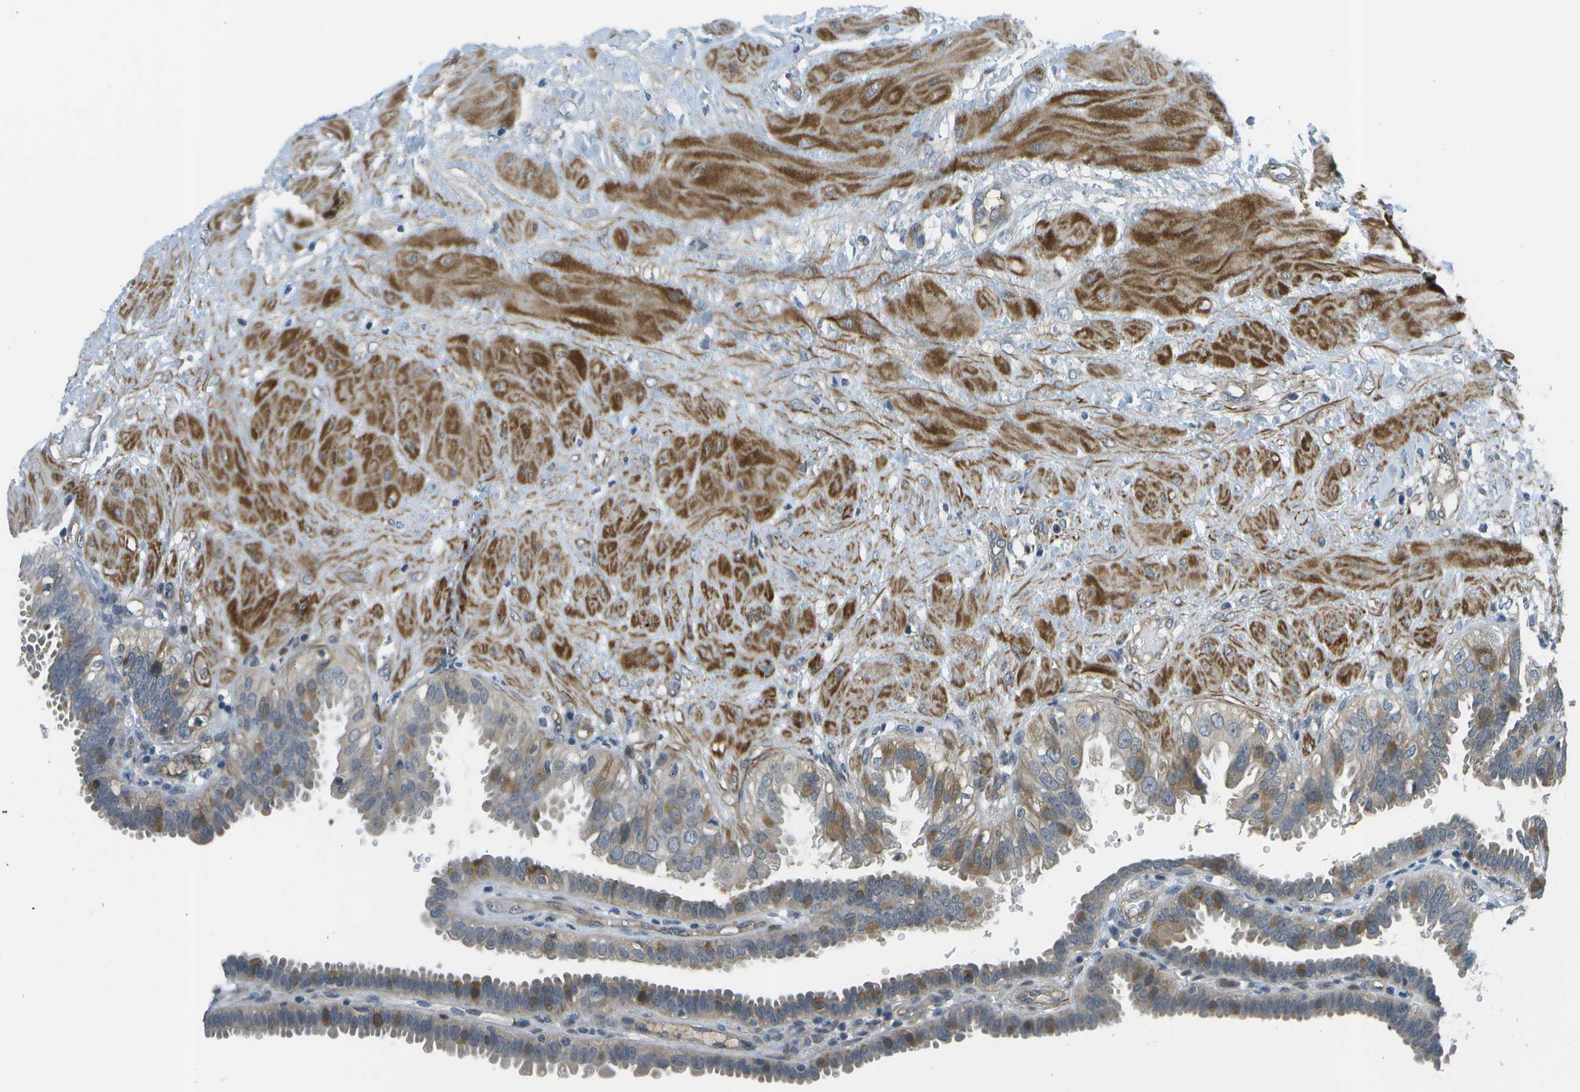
{"staining": {"intensity": "moderate", "quantity": "25%-75%", "location": "cytoplasmic/membranous"}, "tissue": "fallopian tube", "cell_type": "Glandular cells", "image_type": "normal", "snomed": [{"axis": "morphology", "description": "Normal tissue, NOS"}, {"axis": "topography", "description": "Fallopian tube"}, {"axis": "topography", "description": "Placenta"}], "caption": "A high-resolution image shows immunohistochemistry staining of normal fallopian tube, which exhibits moderate cytoplasmic/membranous staining in approximately 25%-75% of glandular cells.", "gene": "ENPP5", "patient": {"sex": "female", "age": 34}}